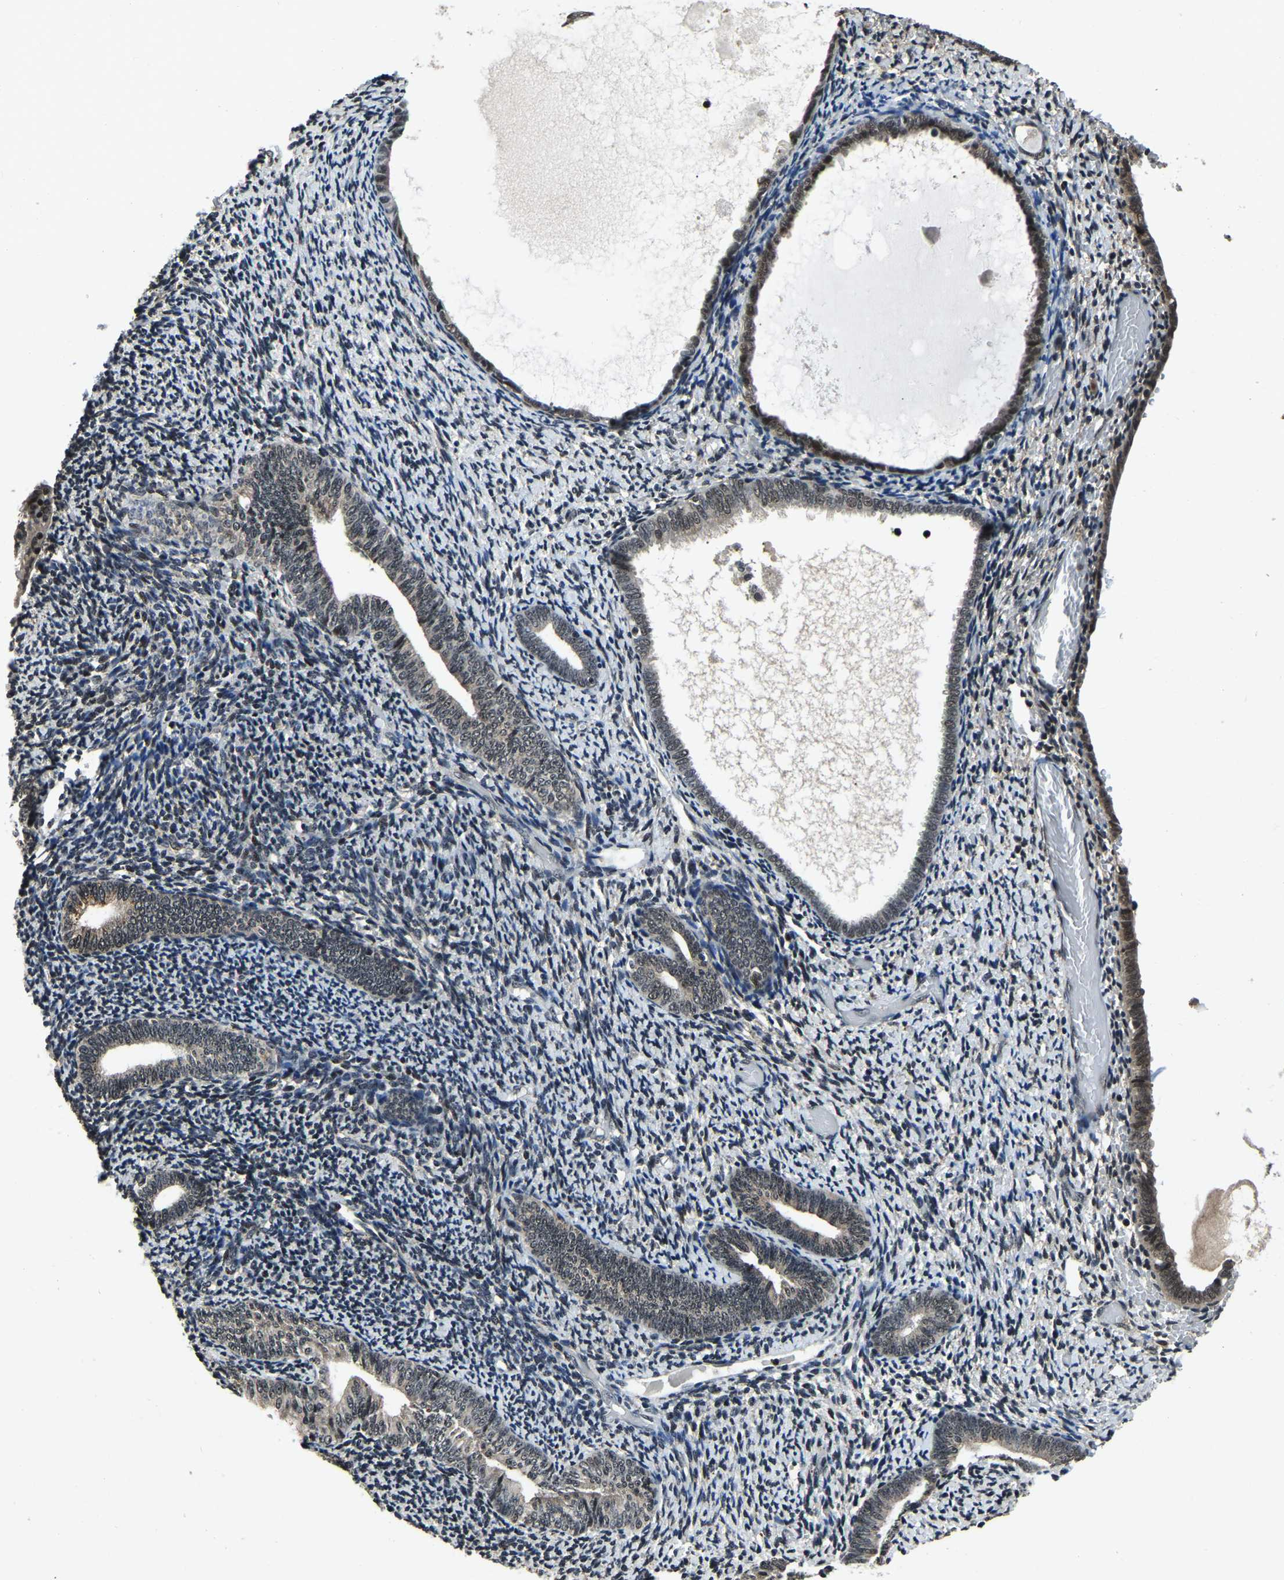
{"staining": {"intensity": "moderate", "quantity": "<25%", "location": "nuclear"}, "tissue": "endometrium", "cell_type": "Cells in endometrial stroma", "image_type": "normal", "snomed": [{"axis": "morphology", "description": "Normal tissue, NOS"}, {"axis": "topography", "description": "Endometrium"}], "caption": "A high-resolution micrograph shows immunohistochemistry (IHC) staining of unremarkable endometrium, which demonstrates moderate nuclear staining in approximately <25% of cells in endometrial stroma.", "gene": "ANKIB1", "patient": {"sex": "female", "age": 66}}